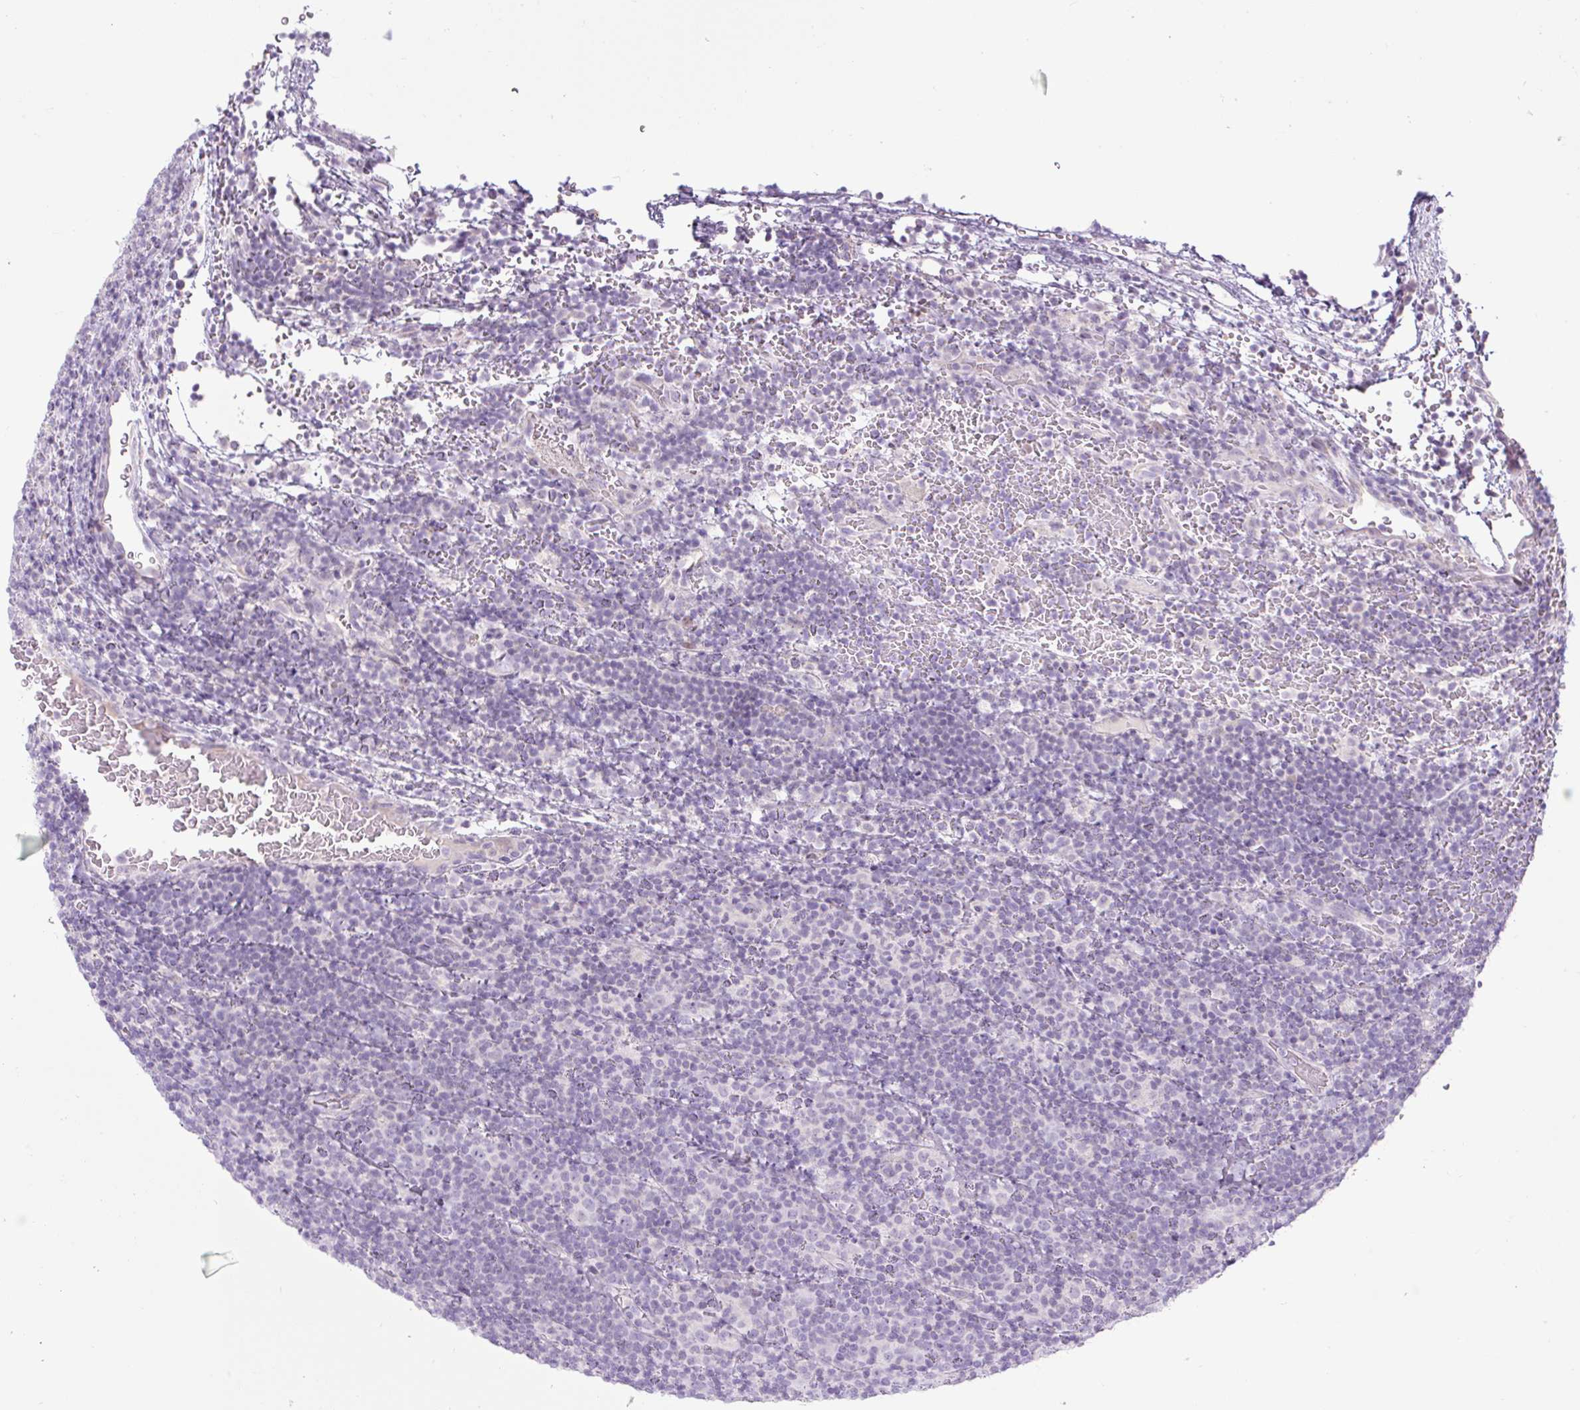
{"staining": {"intensity": "negative", "quantity": "none", "location": "none"}, "tissue": "lymphoma", "cell_type": "Tumor cells", "image_type": "cancer", "snomed": [{"axis": "morphology", "description": "Hodgkin's disease, NOS"}, {"axis": "topography", "description": "Lymph node"}], "caption": "A micrograph of human lymphoma is negative for staining in tumor cells.", "gene": "FGFBP3", "patient": {"sex": "female", "age": 57}}